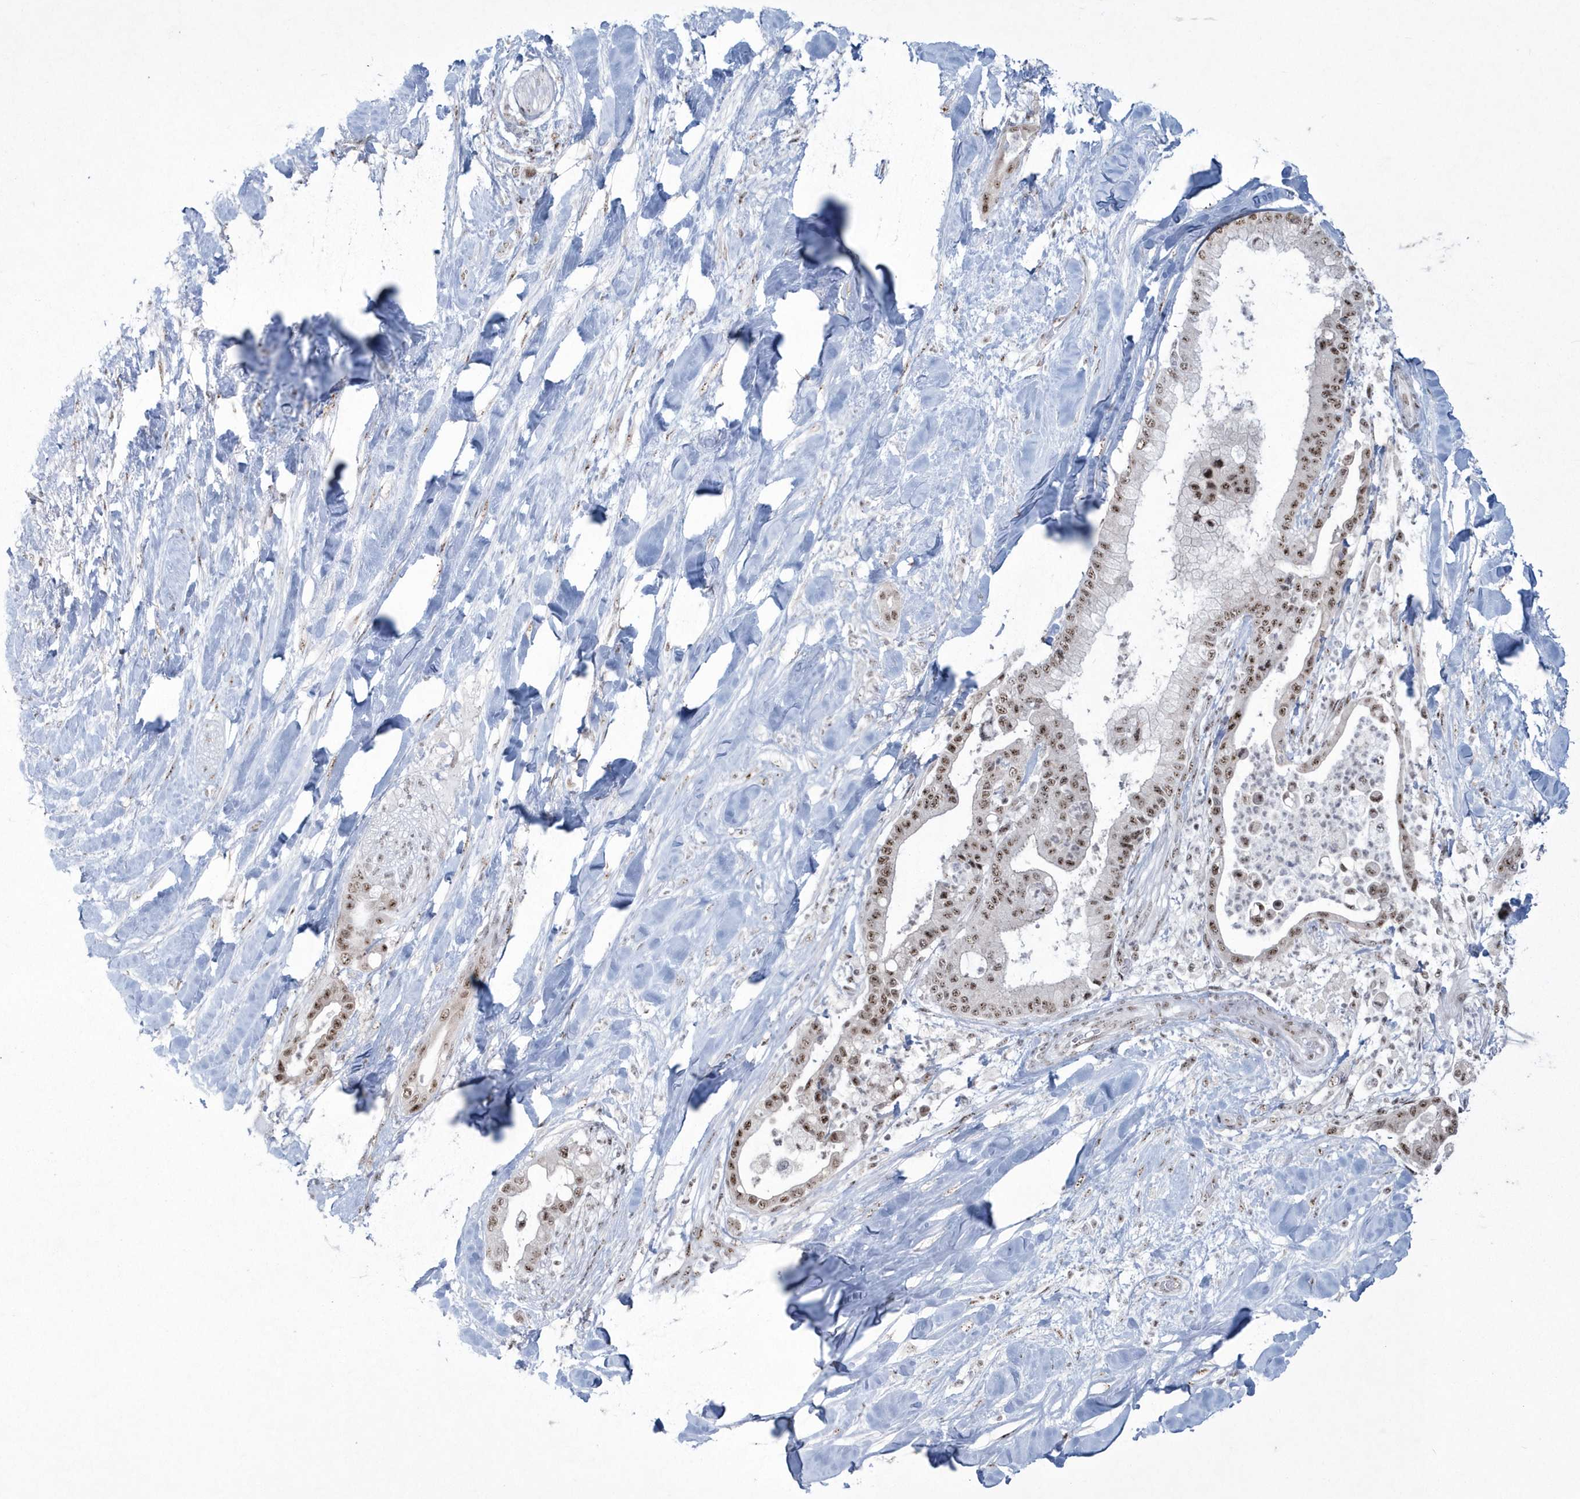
{"staining": {"intensity": "moderate", "quantity": ">75%", "location": "nuclear"}, "tissue": "liver cancer", "cell_type": "Tumor cells", "image_type": "cancer", "snomed": [{"axis": "morphology", "description": "Cholangiocarcinoma"}, {"axis": "topography", "description": "Liver"}], "caption": "Immunohistochemistry (IHC) image of liver cholangiocarcinoma stained for a protein (brown), which reveals medium levels of moderate nuclear expression in approximately >75% of tumor cells.", "gene": "KDM6B", "patient": {"sex": "female", "age": 54}}